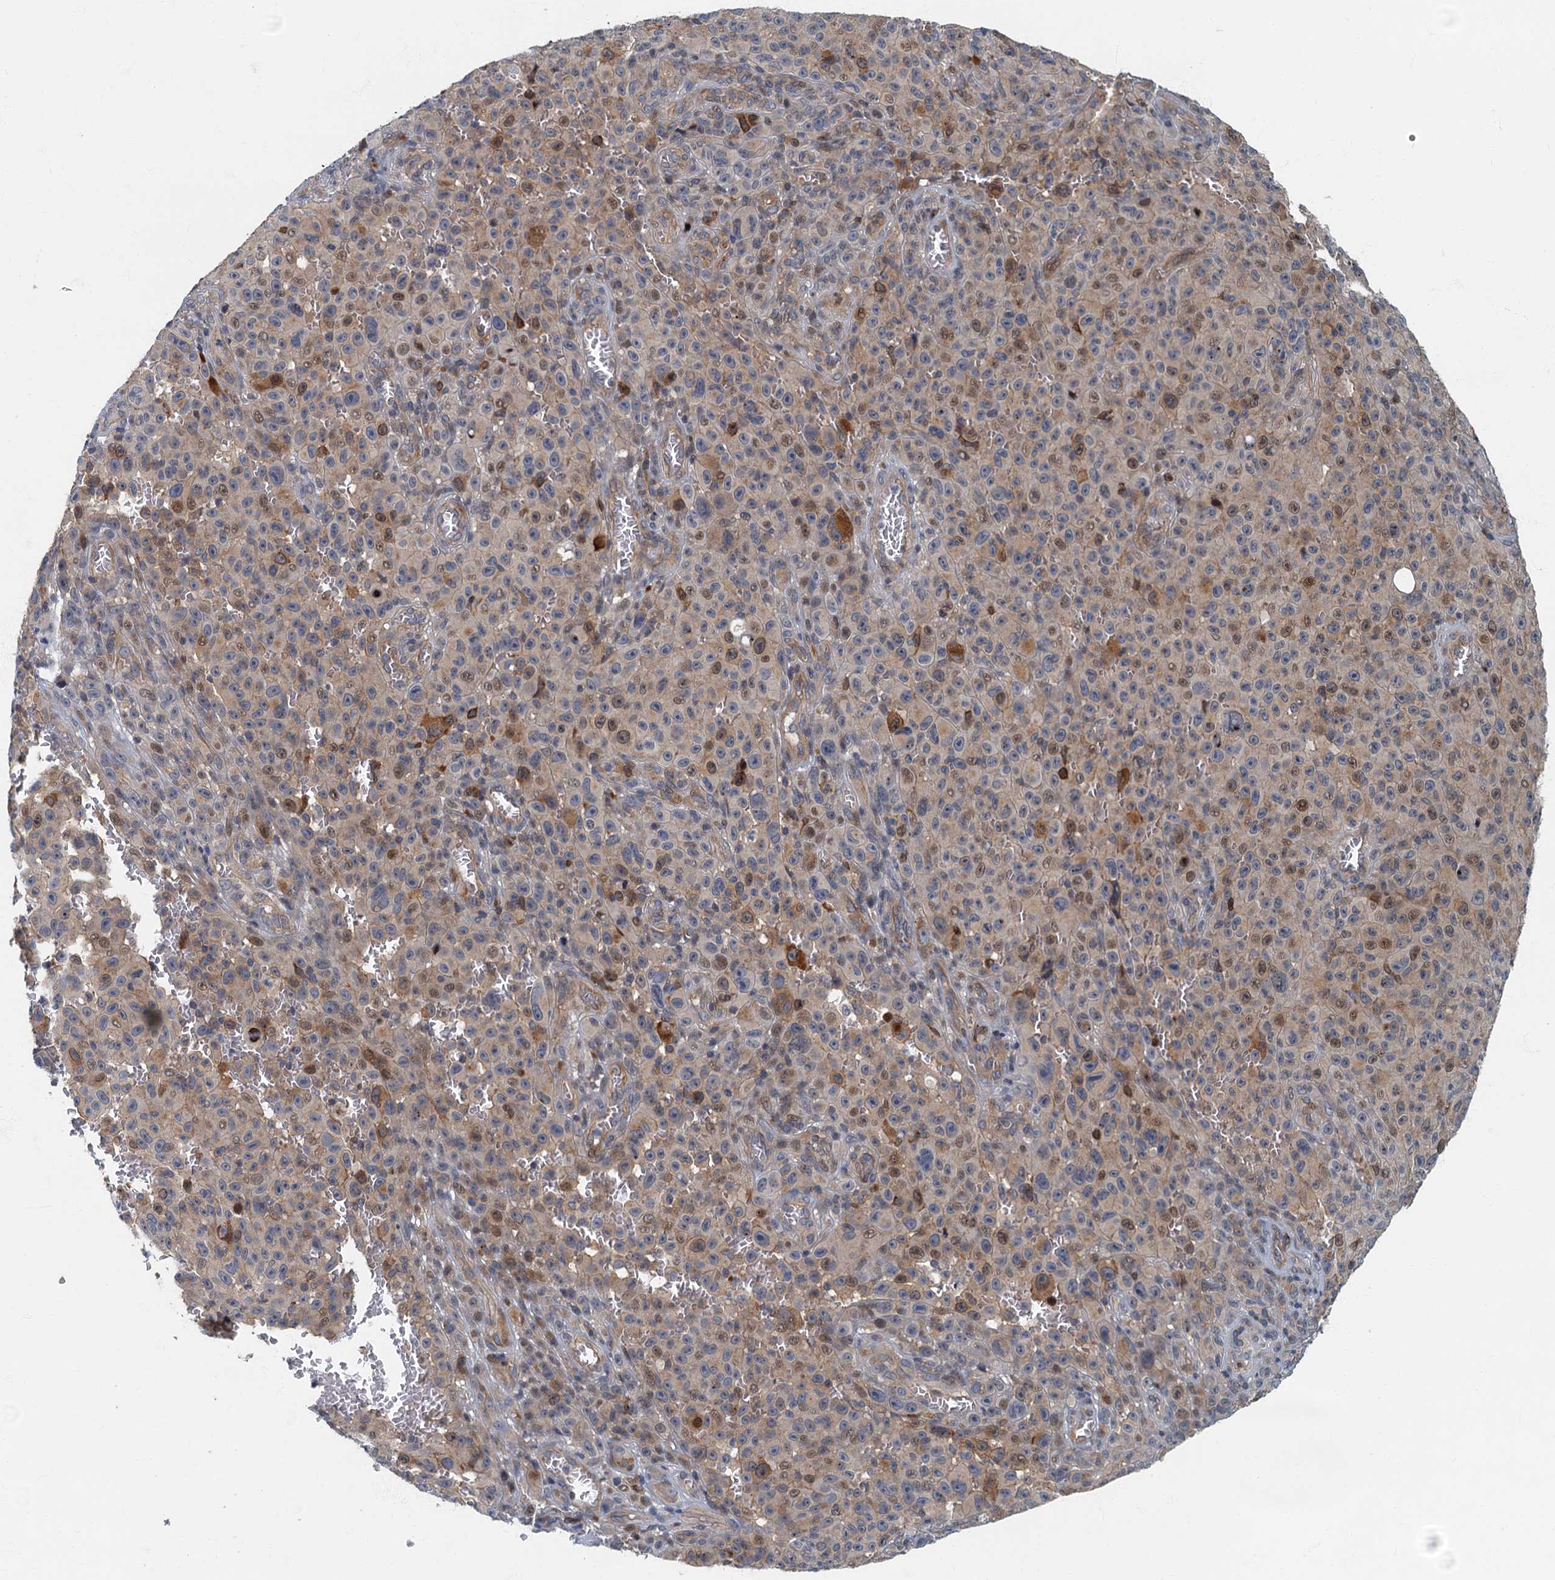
{"staining": {"intensity": "moderate", "quantity": "<25%", "location": "cytoplasmic/membranous,nuclear"}, "tissue": "melanoma", "cell_type": "Tumor cells", "image_type": "cancer", "snomed": [{"axis": "morphology", "description": "Malignant melanoma, NOS"}, {"axis": "topography", "description": "Skin"}], "caption": "Immunohistochemistry of melanoma reveals low levels of moderate cytoplasmic/membranous and nuclear positivity in about <25% of tumor cells.", "gene": "CKAP2L", "patient": {"sex": "female", "age": 82}}